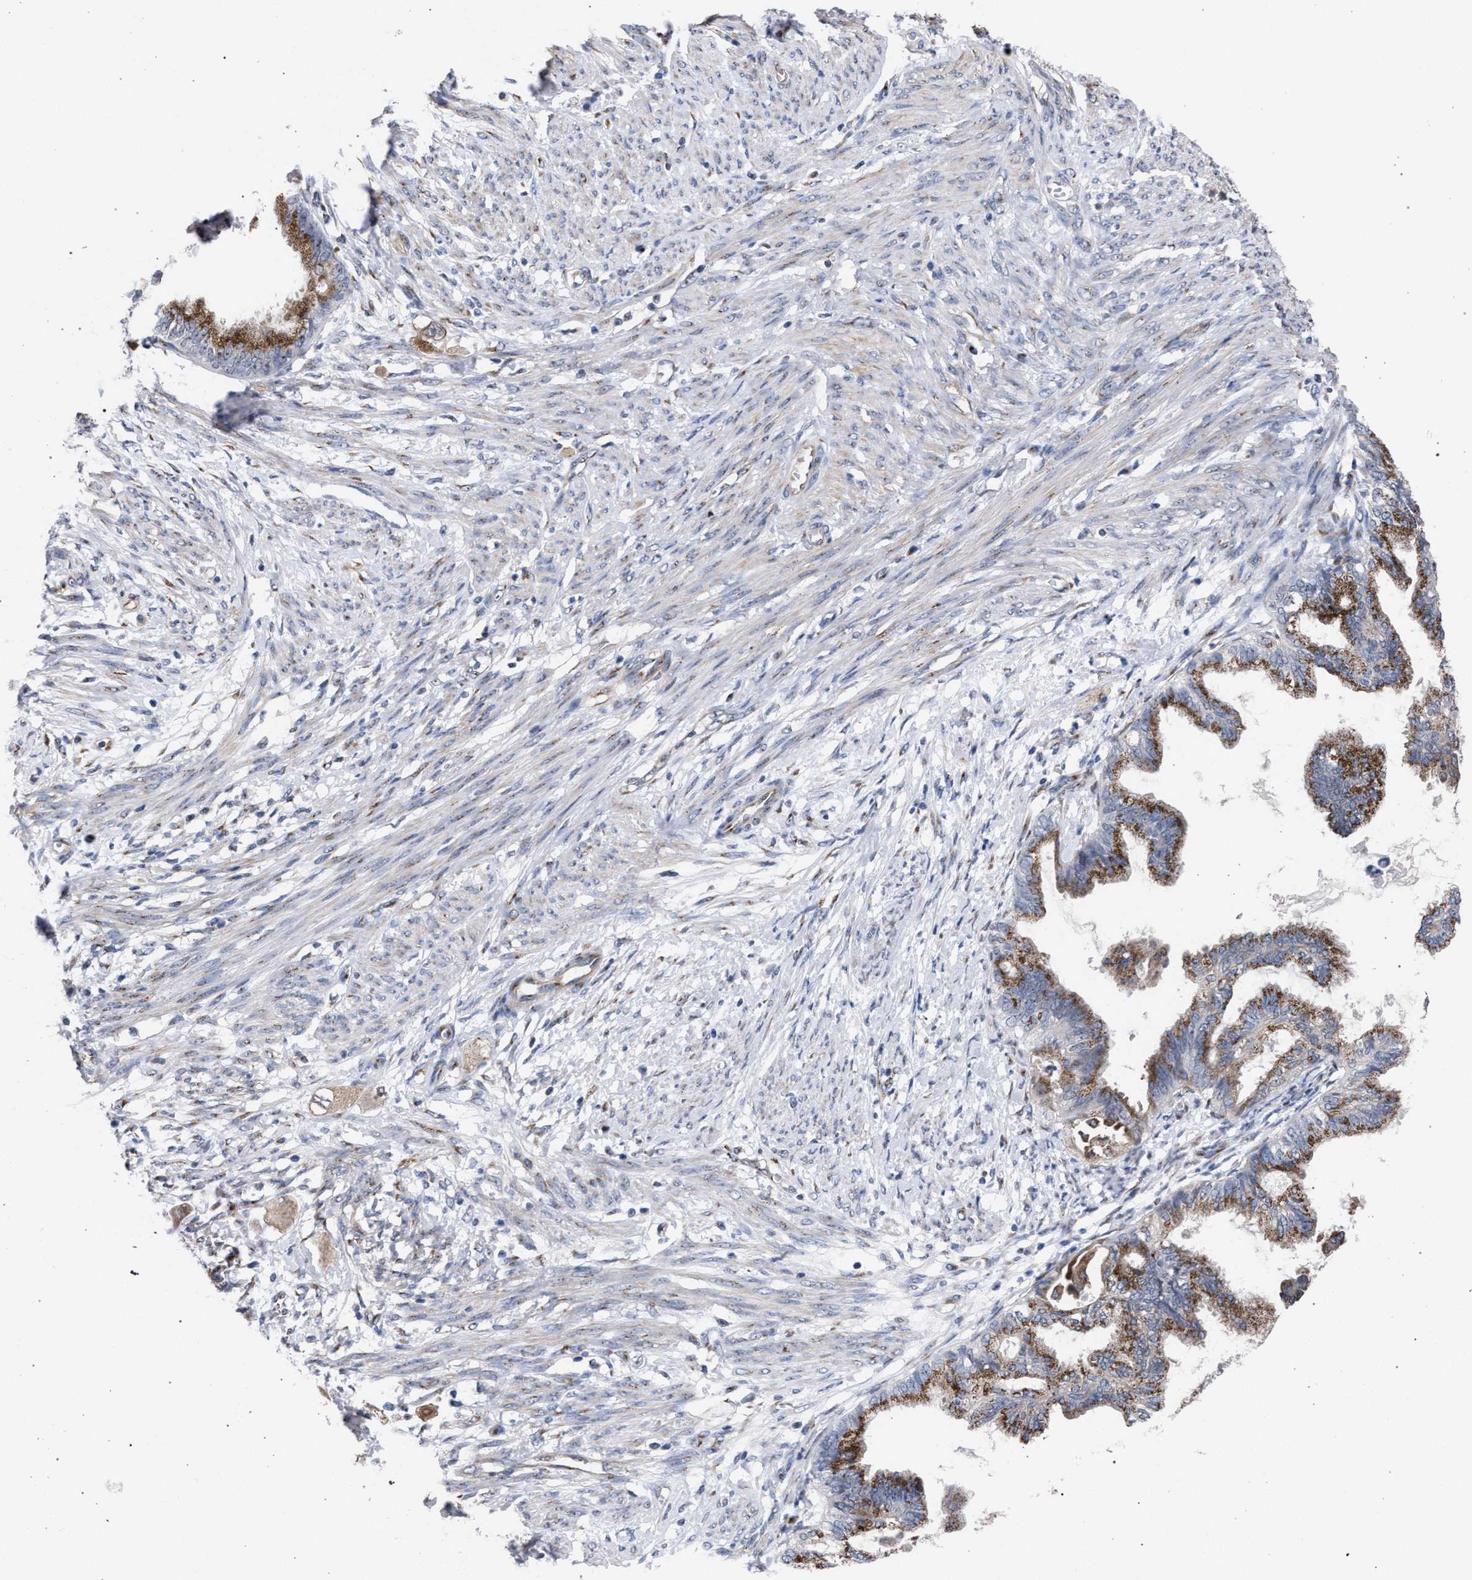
{"staining": {"intensity": "moderate", "quantity": ">75%", "location": "cytoplasmic/membranous"}, "tissue": "cervical cancer", "cell_type": "Tumor cells", "image_type": "cancer", "snomed": [{"axis": "morphology", "description": "Normal tissue, NOS"}, {"axis": "morphology", "description": "Adenocarcinoma, NOS"}, {"axis": "topography", "description": "Cervix"}, {"axis": "topography", "description": "Endometrium"}], "caption": "A histopathology image showing moderate cytoplasmic/membranous staining in approximately >75% of tumor cells in cervical cancer, as visualized by brown immunohistochemical staining.", "gene": "GOLGA2", "patient": {"sex": "female", "age": 86}}